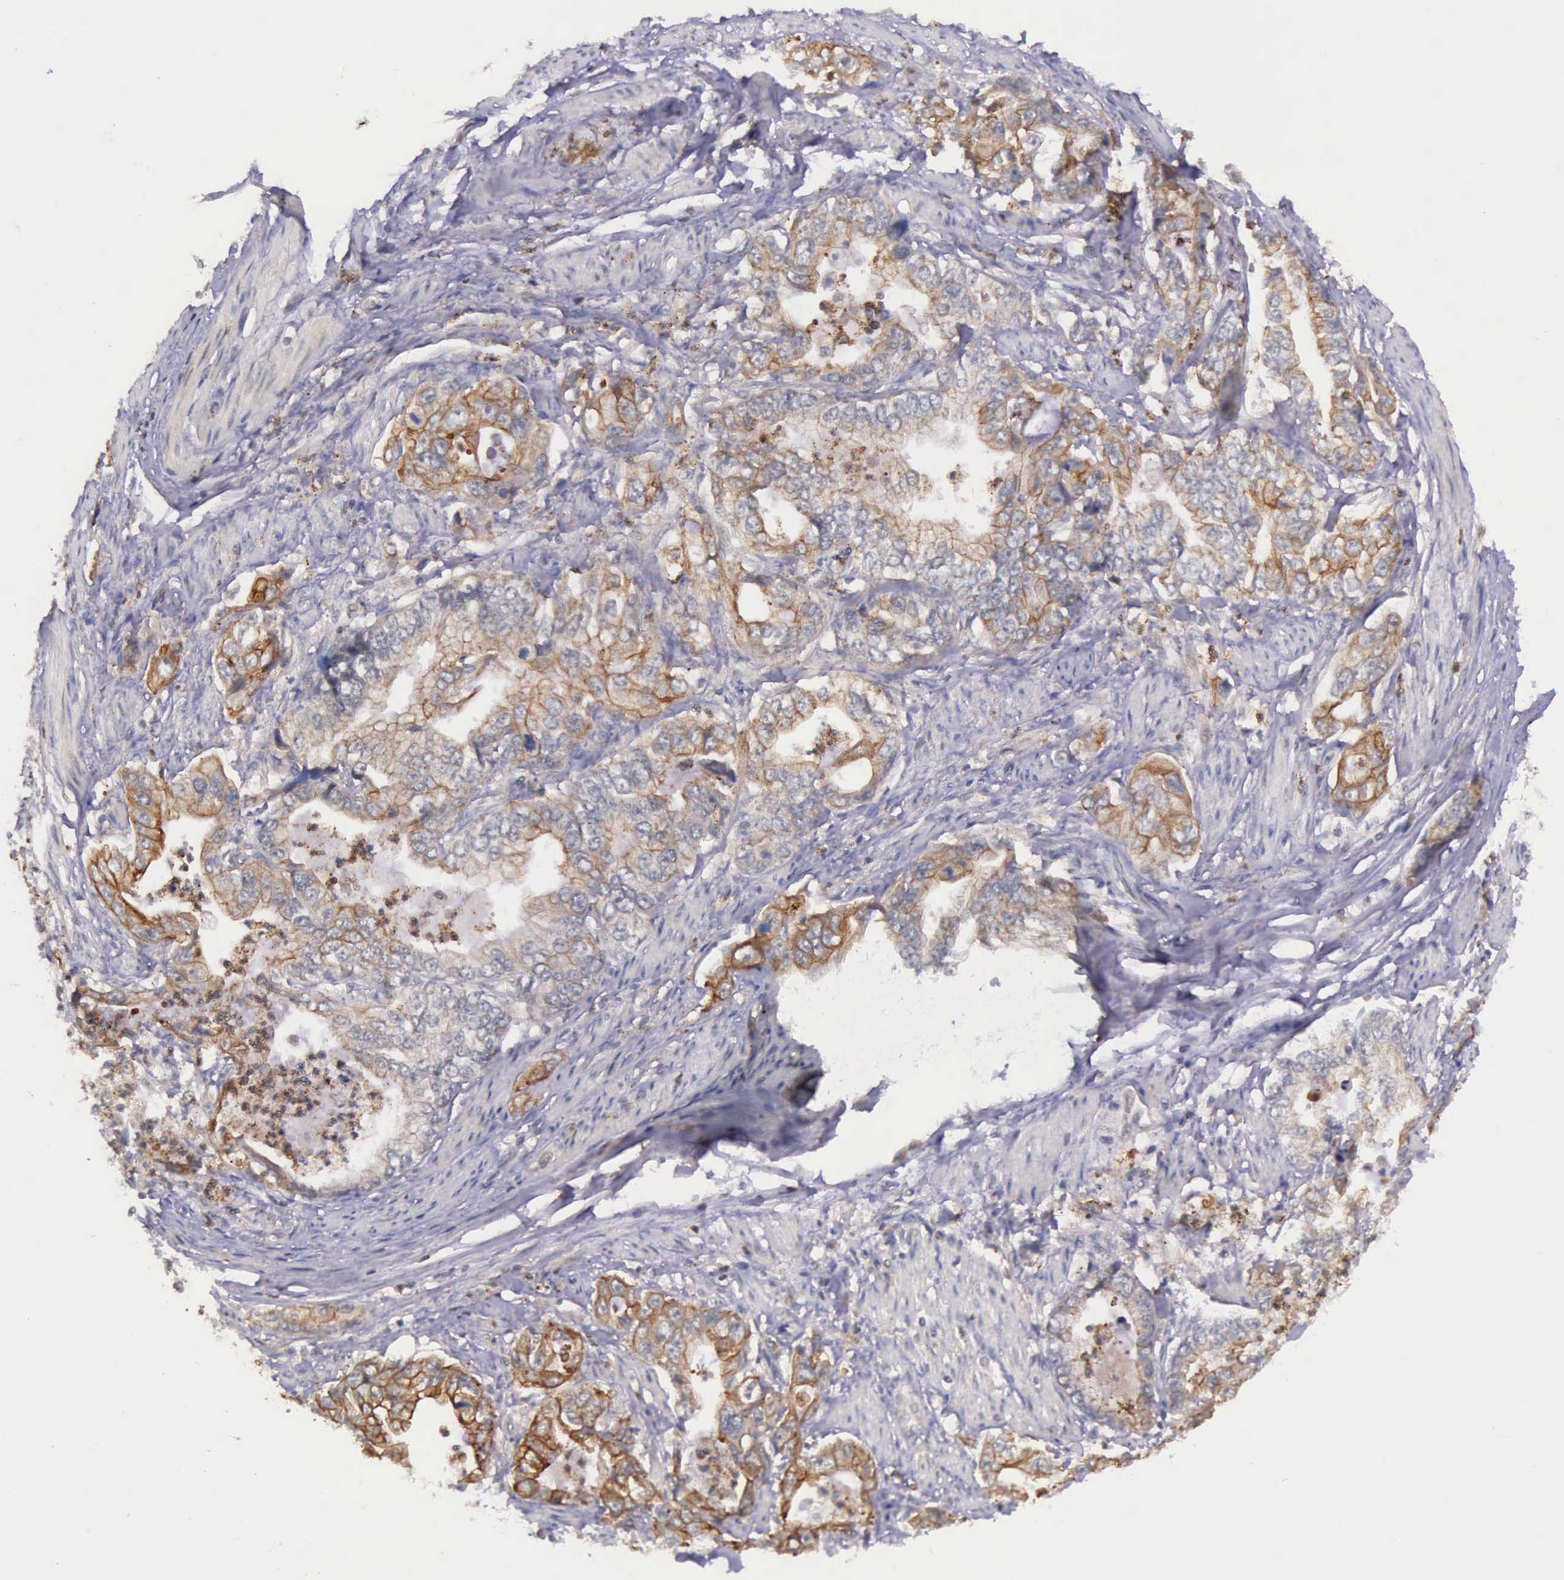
{"staining": {"intensity": "moderate", "quantity": "25%-75%", "location": "cytoplasmic/membranous"}, "tissue": "stomach cancer", "cell_type": "Tumor cells", "image_type": "cancer", "snomed": [{"axis": "morphology", "description": "Adenocarcinoma, NOS"}, {"axis": "topography", "description": "Pancreas"}, {"axis": "topography", "description": "Stomach, upper"}], "caption": "This is a histology image of immunohistochemistry (IHC) staining of stomach cancer, which shows moderate positivity in the cytoplasmic/membranous of tumor cells.", "gene": "PRICKLE3", "patient": {"sex": "male", "age": 77}}